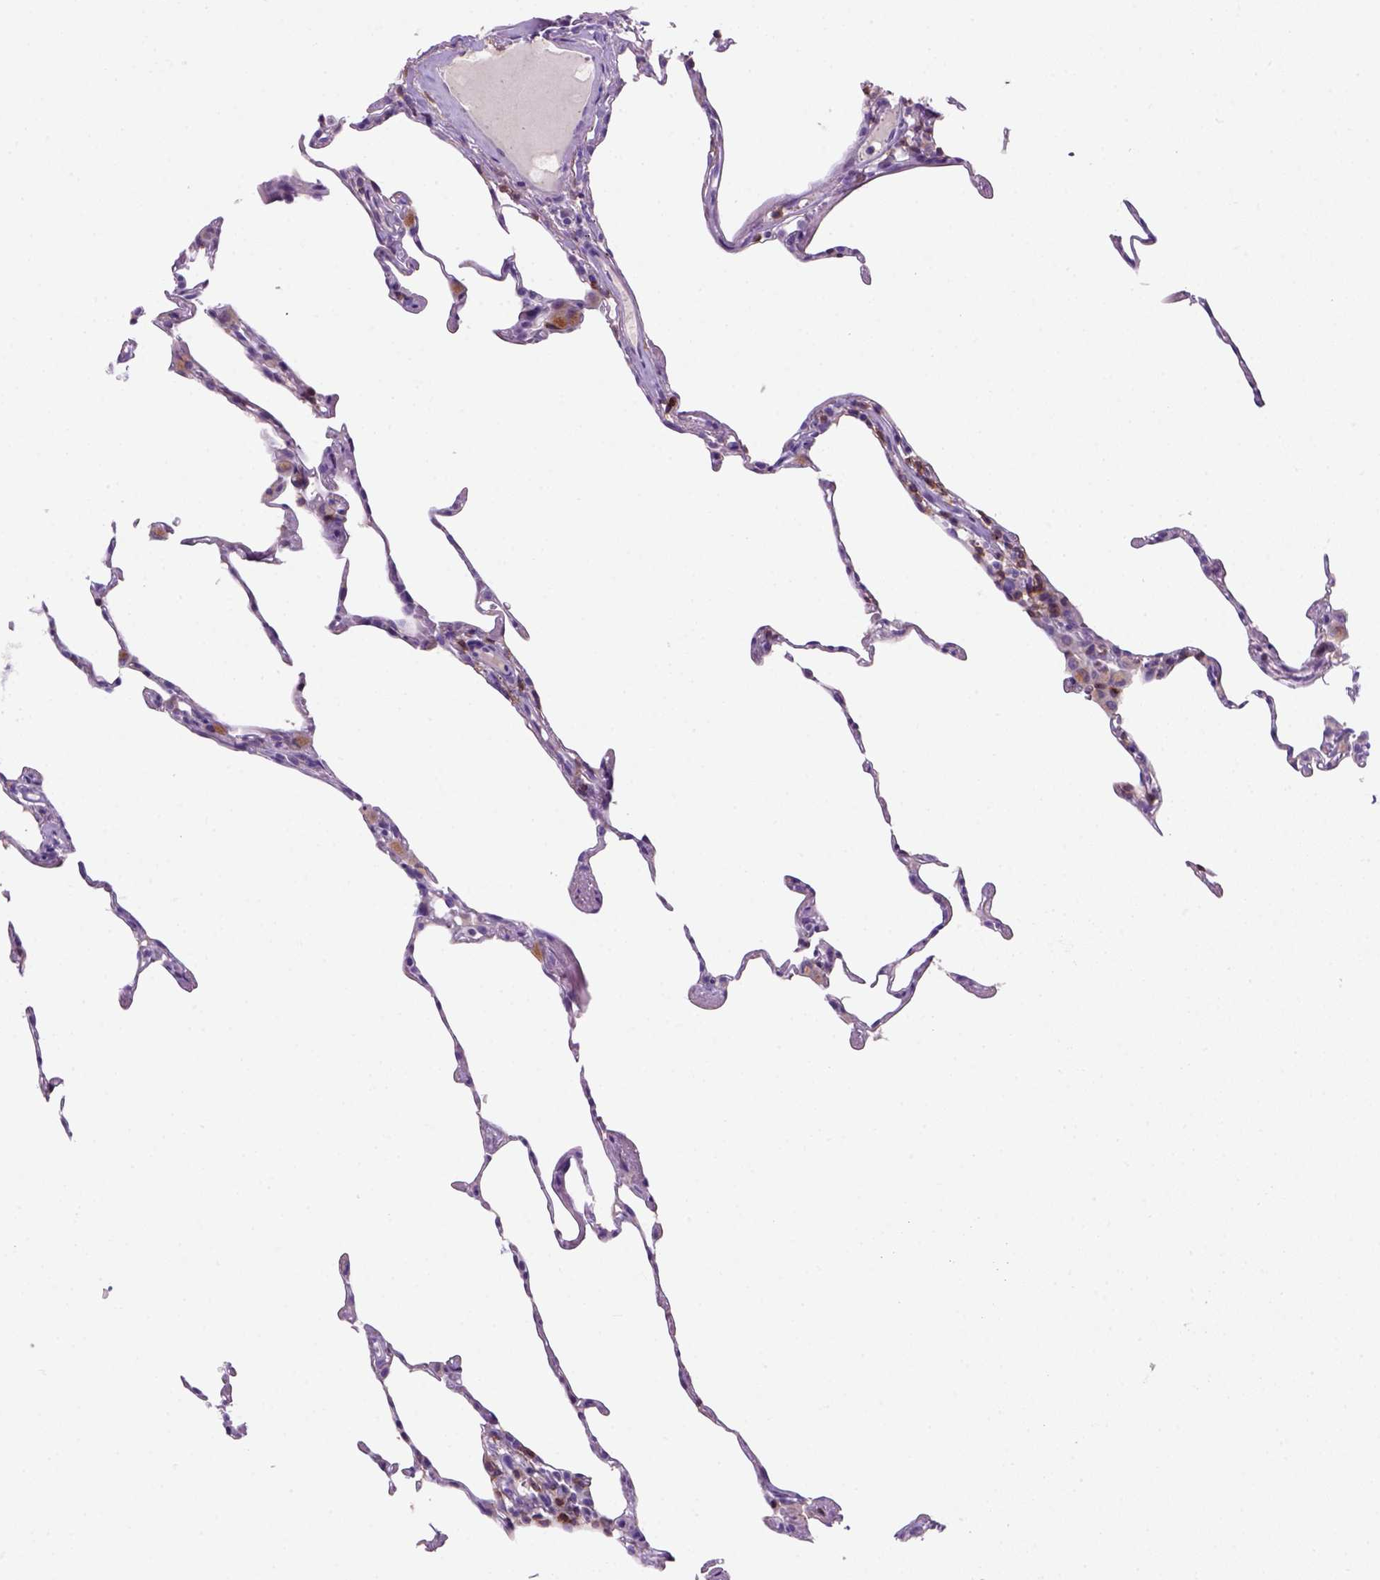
{"staining": {"intensity": "negative", "quantity": "none", "location": "none"}, "tissue": "lung", "cell_type": "Alveolar cells", "image_type": "normal", "snomed": [{"axis": "morphology", "description": "Normal tissue, NOS"}, {"axis": "topography", "description": "Lung"}], "caption": "Immunohistochemistry micrograph of benign human lung stained for a protein (brown), which displays no expression in alveolar cells.", "gene": "CD3E", "patient": {"sex": "female", "age": 57}}